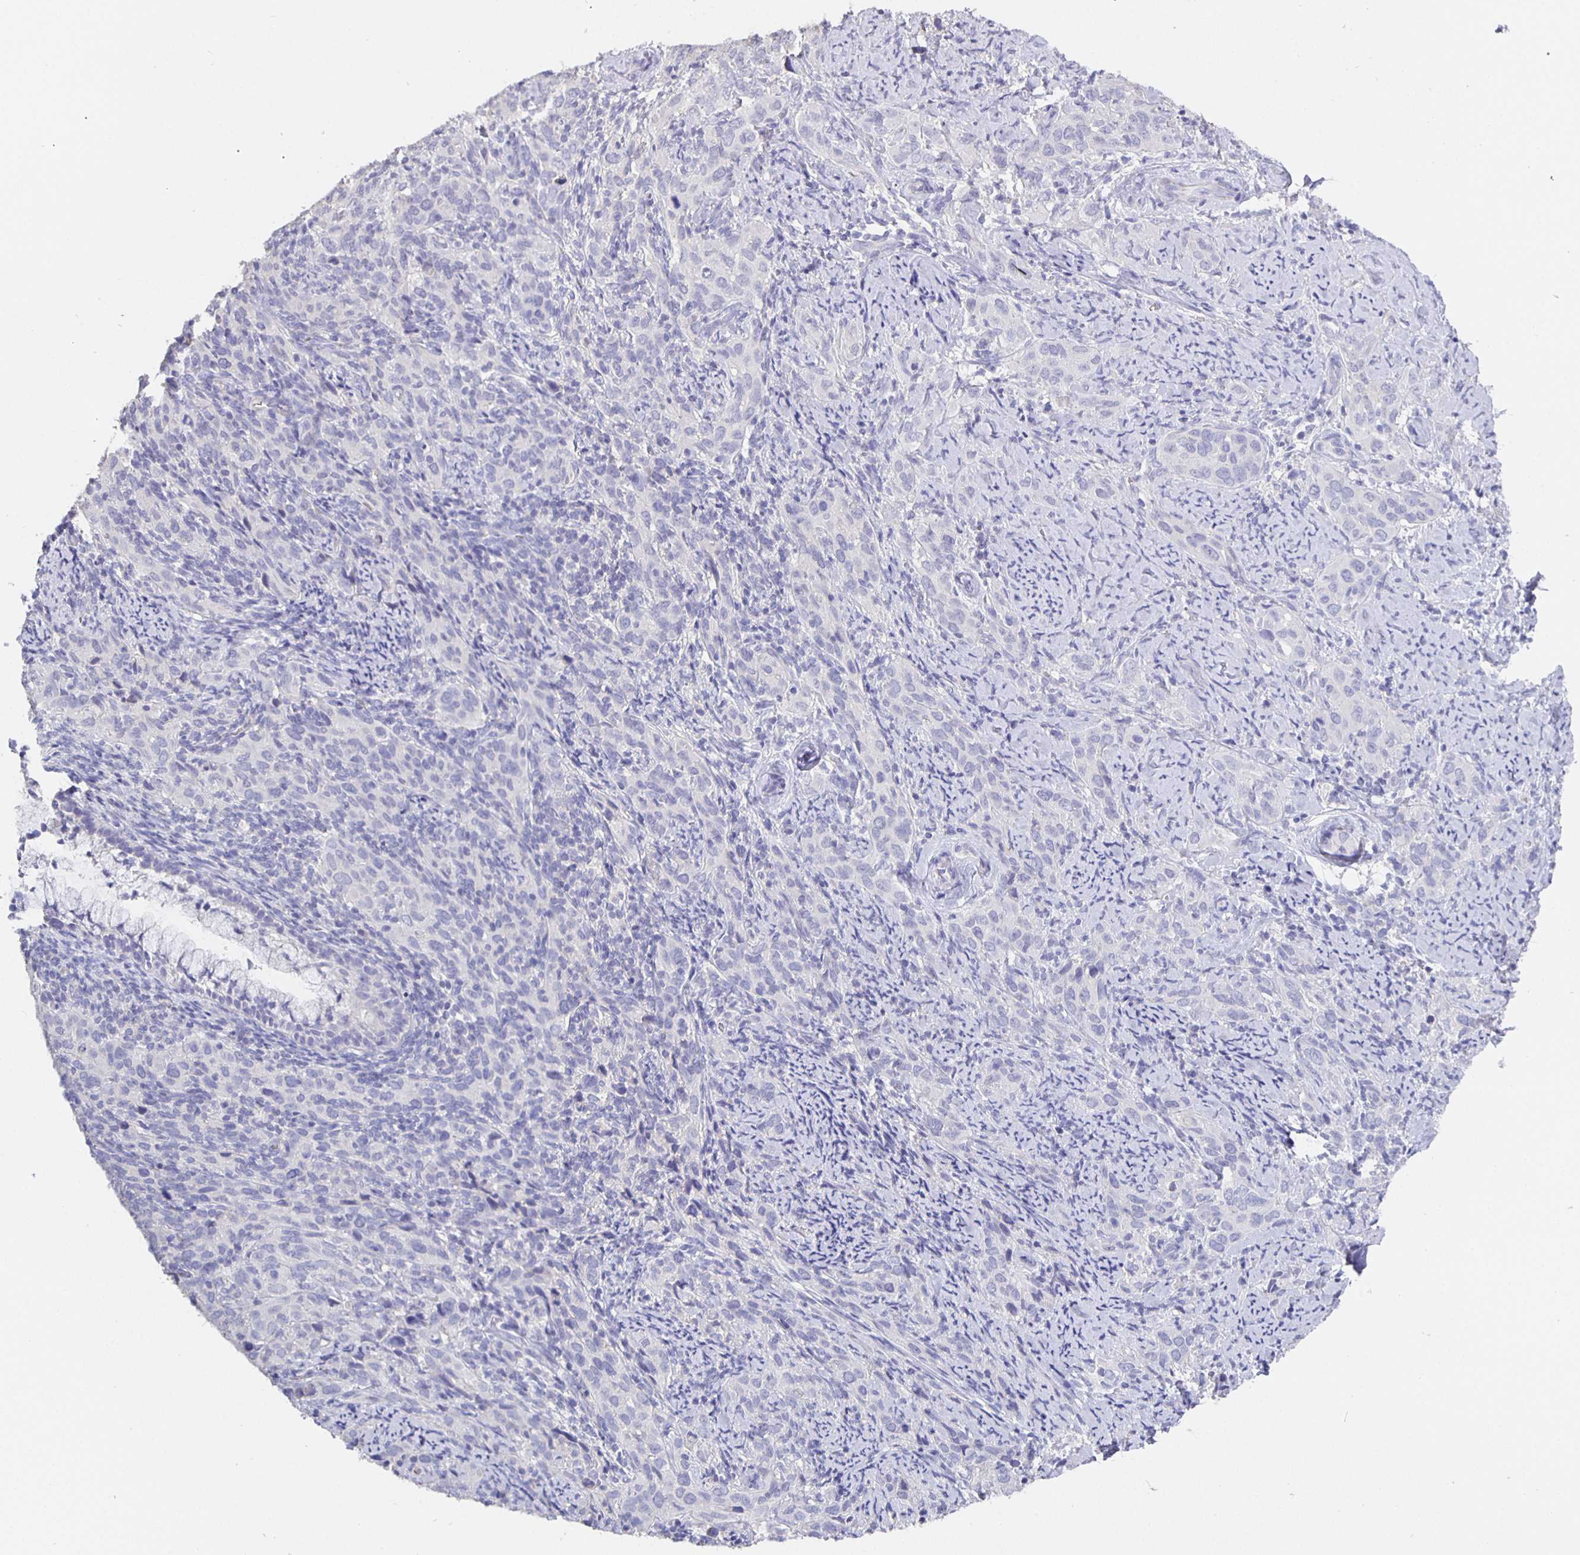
{"staining": {"intensity": "negative", "quantity": "none", "location": "none"}, "tissue": "cervical cancer", "cell_type": "Tumor cells", "image_type": "cancer", "snomed": [{"axis": "morphology", "description": "Squamous cell carcinoma, NOS"}, {"axis": "topography", "description": "Cervix"}], "caption": "This is an immunohistochemistry photomicrograph of human cervical squamous cell carcinoma. There is no expression in tumor cells.", "gene": "CFAP74", "patient": {"sex": "female", "age": 51}}